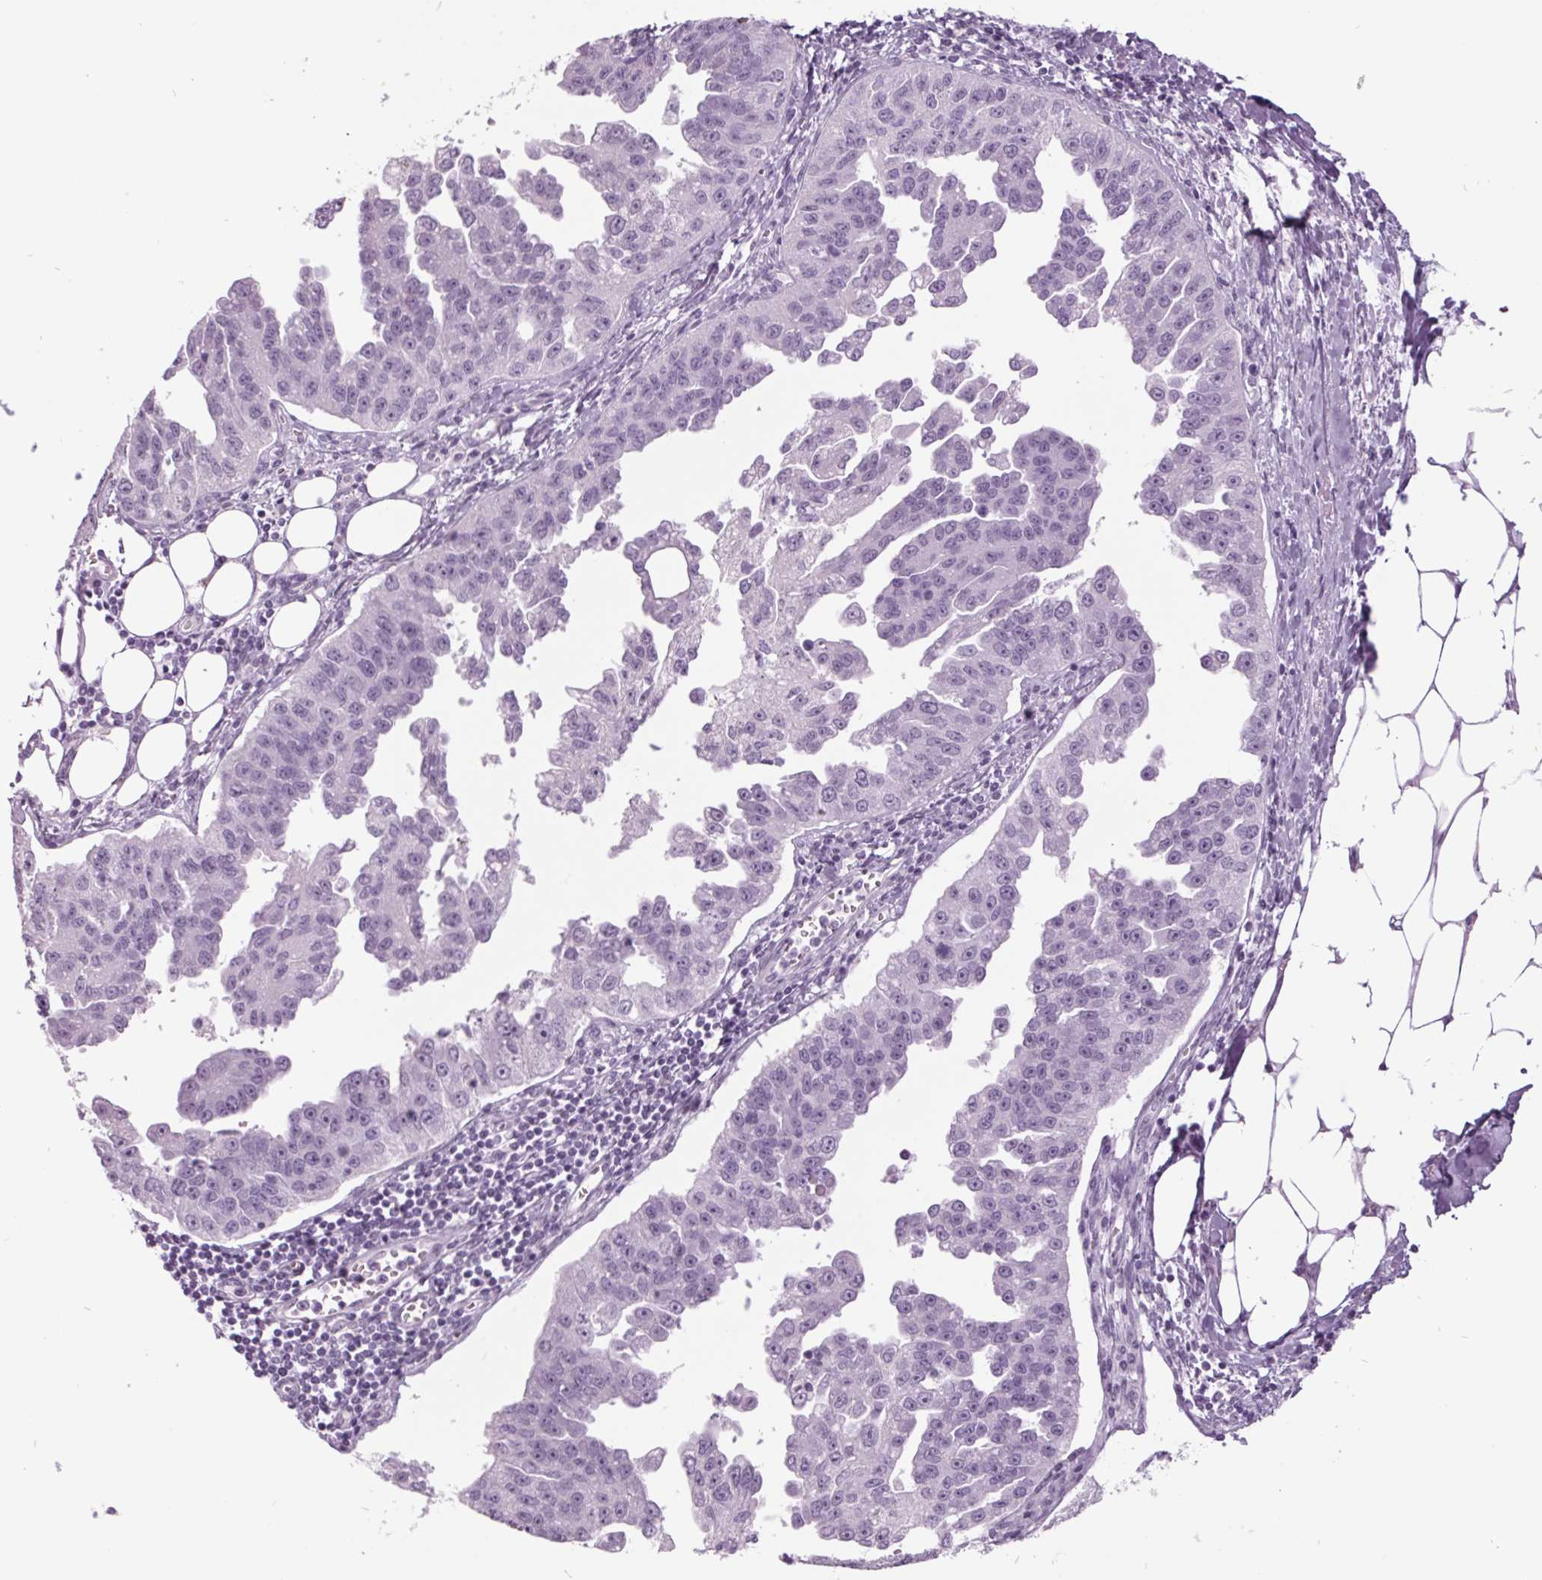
{"staining": {"intensity": "negative", "quantity": "none", "location": "none"}, "tissue": "ovarian cancer", "cell_type": "Tumor cells", "image_type": "cancer", "snomed": [{"axis": "morphology", "description": "Cystadenocarcinoma, serous, NOS"}, {"axis": "topography", "description": "Ovary"}], "caption": "IHC of human ovarian cancer reveals no staining in tumor cells. (Brightfield microscopy of DAB (3,3'-diaminobenzidine) immunohistochemistry at high magnification).", "gene": "ODAD2", "patient": {"sex": "female", "age": 75}}